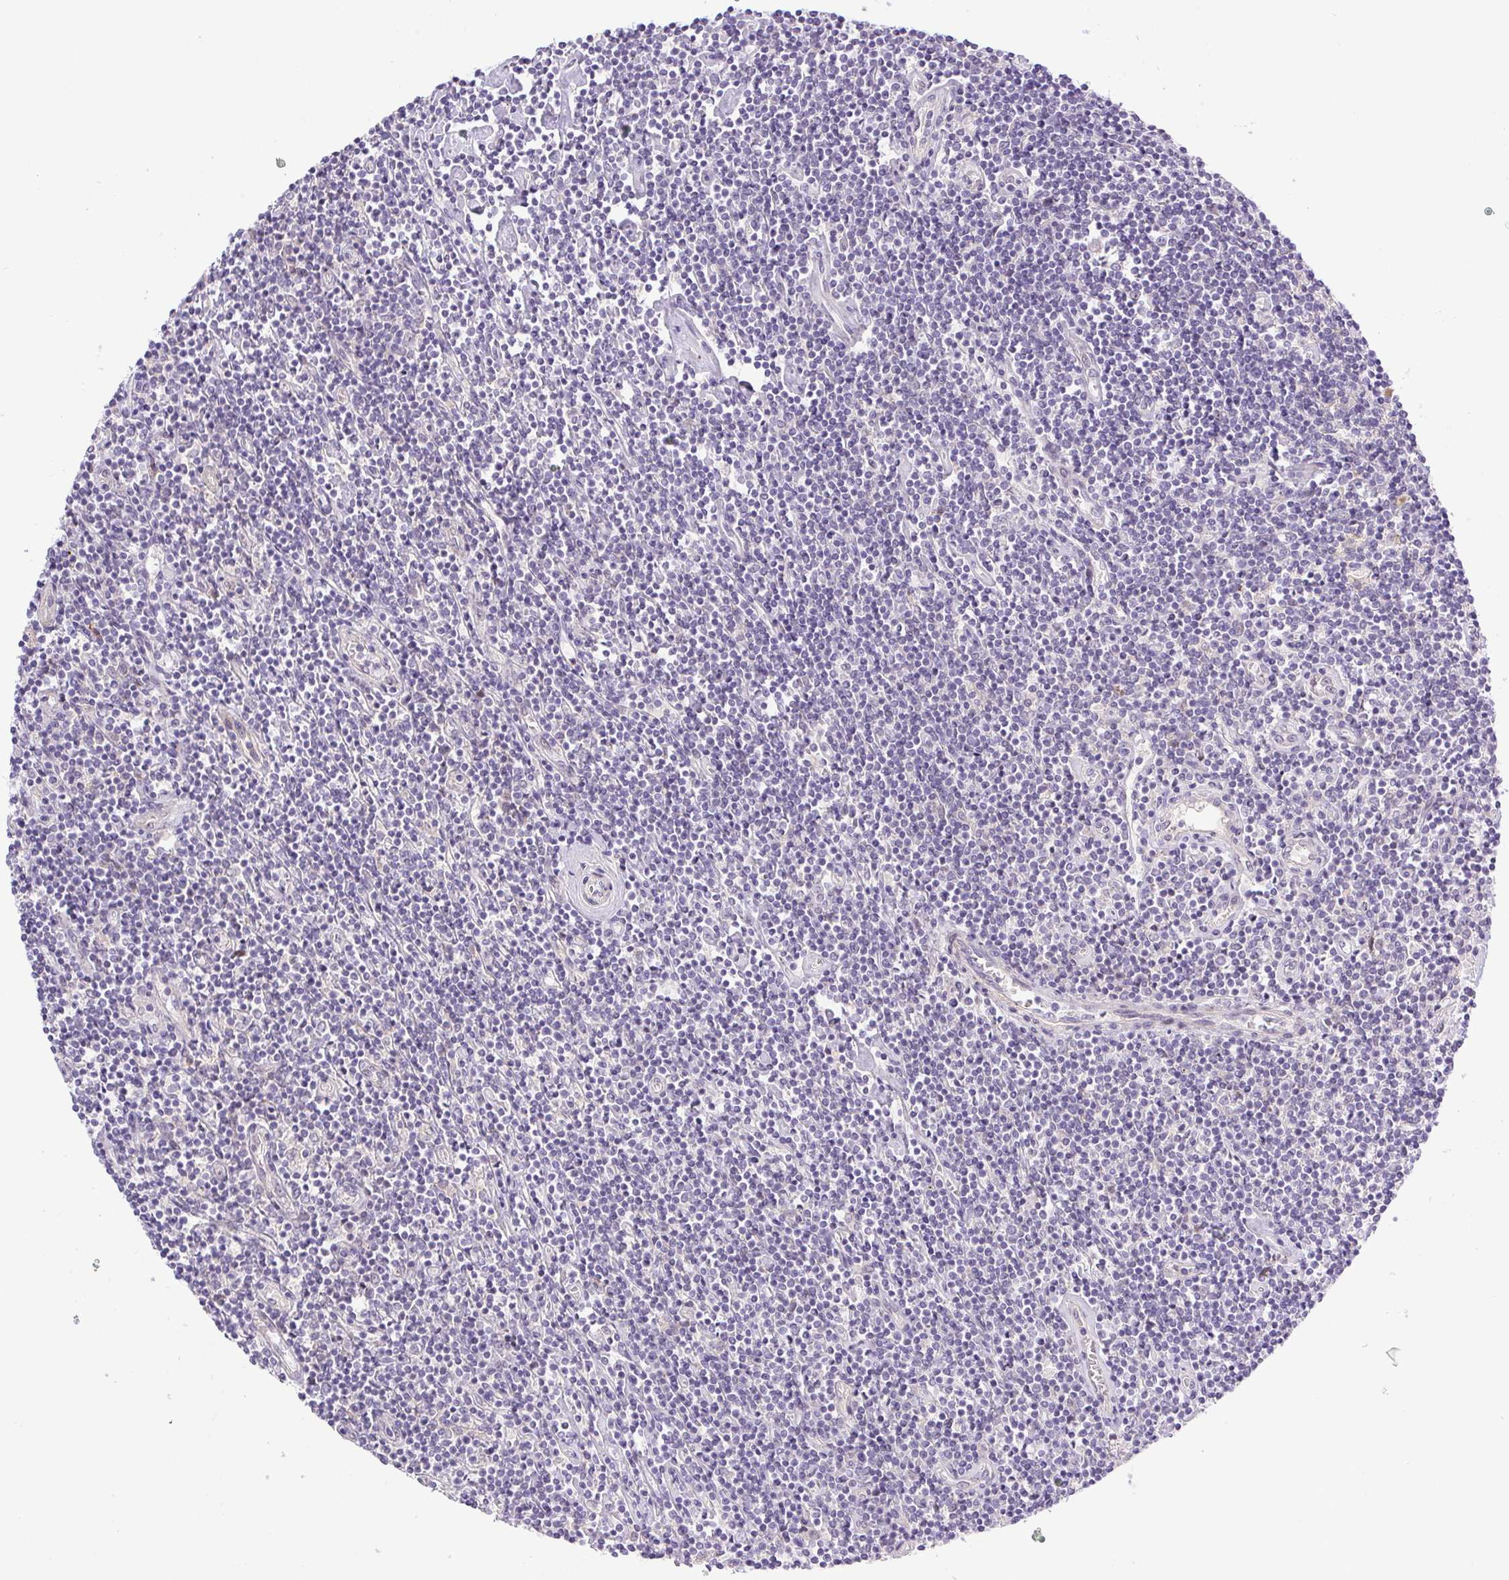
{"staining": {"intensity": "negative", "quantity": "none", "location": "none"}, "tissue": "lymphoma", "cell_type": "Tumor cells", "image_type": "cancer", "snomed": [{"axis": "morphology", "description": "Hodgkin's disease, NOS"}, {"axis": "topography", "description": "Lymph node"}], "caption": "The photomicrograph displays no significant staining in tumor cells of Hodgkin's disease.", "gene": "LRRTM1", "patient": {"sex": "male", "age": 40}}